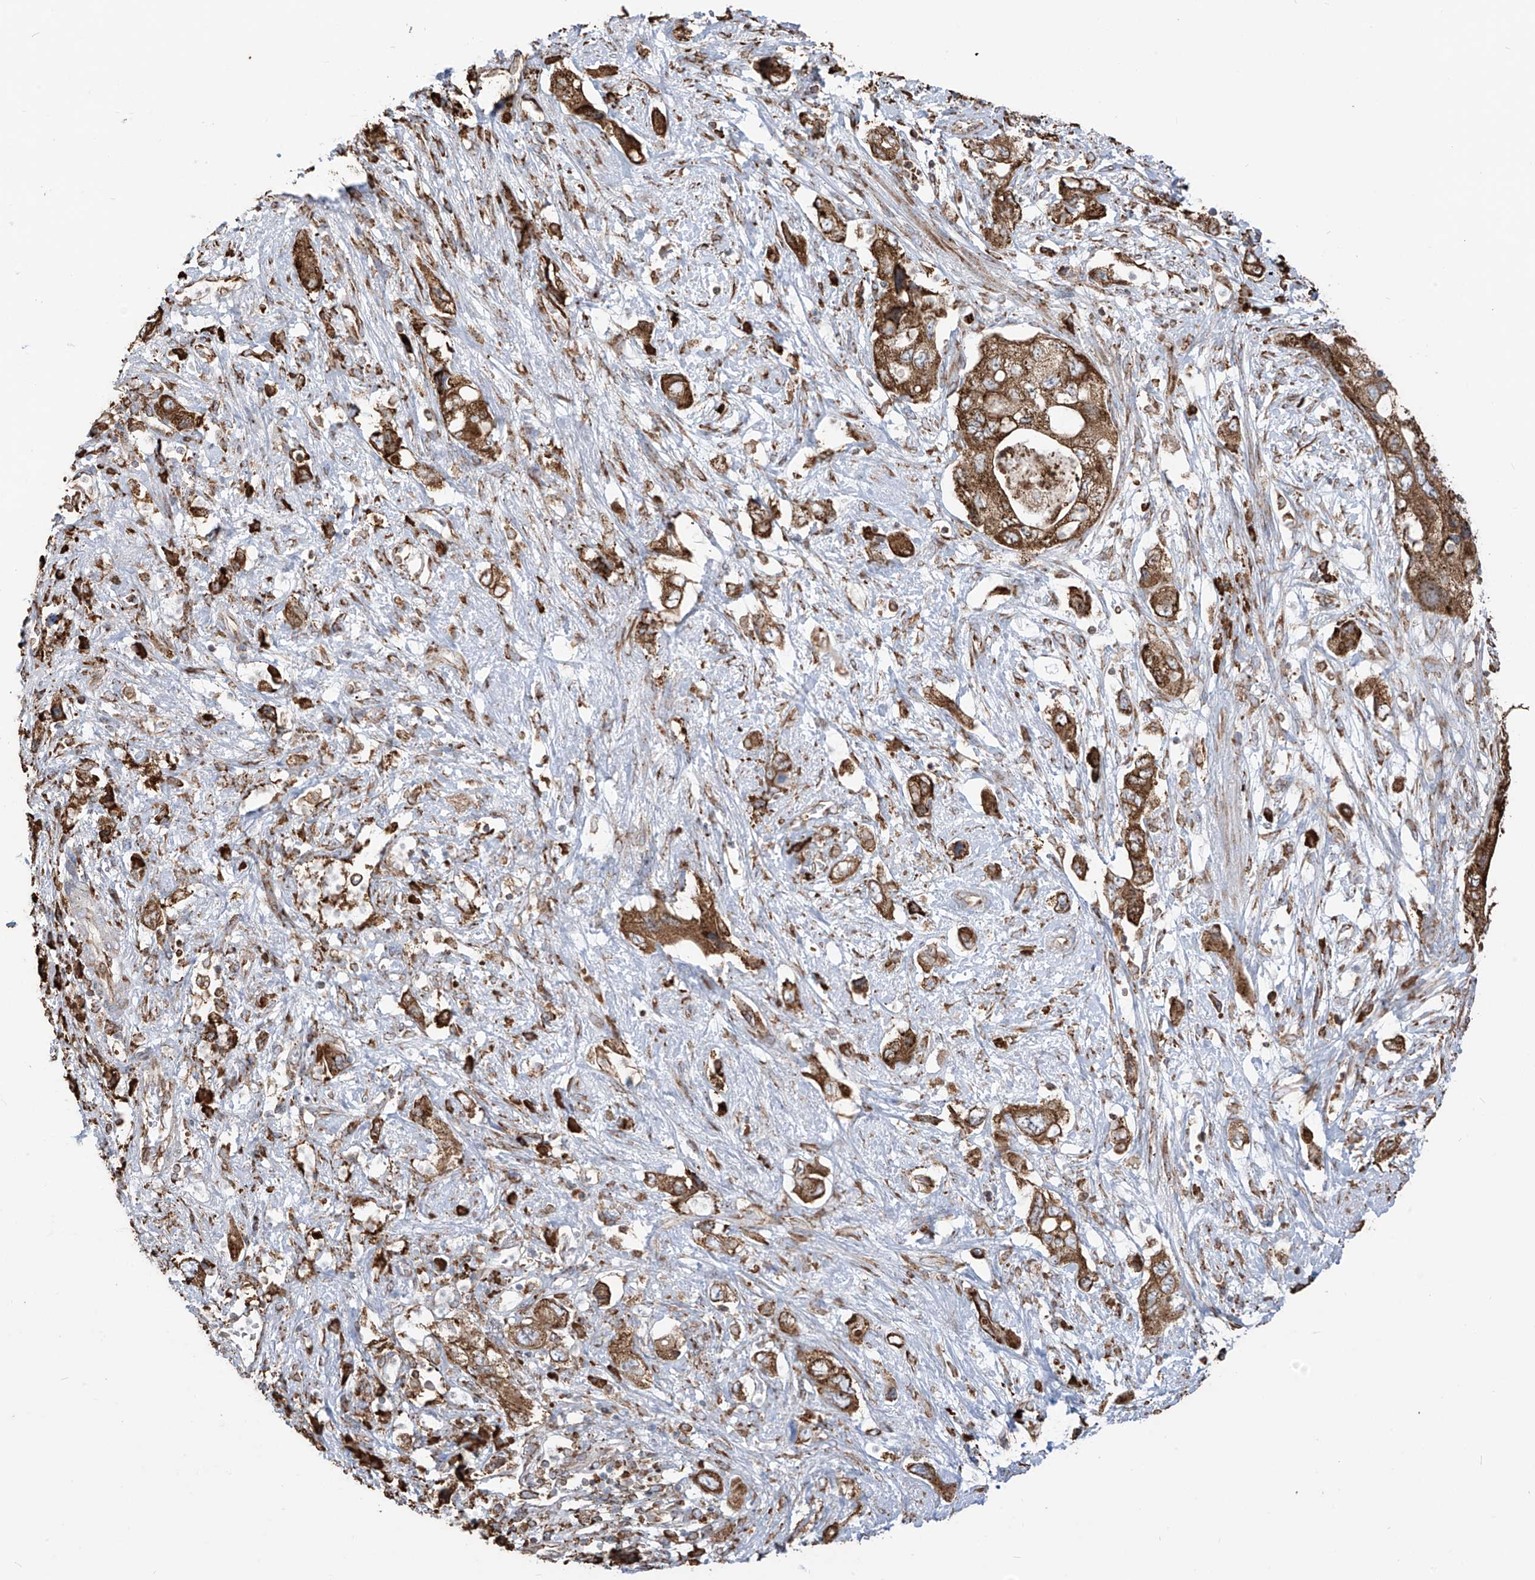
{"staining": {"intensity": "strong", "quantity": ">75%", "location": "cytoplasmic/membranous"}, "tissue": "pancreatic cancer", "cell_type": "Tumor cells", "image_type": "cancer", "snomed": [{"axis": "morphology", "description": "Adenocarcinoma, NOS"}, {"axis": "topography", "description": "Pancreas"}], "caption": "A photomicrograph showing strong cytoplasmic/membranous expression in approximately >75% of tumor cells in adenocarcinoma (pancreatic), as visualized by brown immunohistochemical staining.", "gene": "PDIA6", "patient": {"sex": "female", "age": 73}}